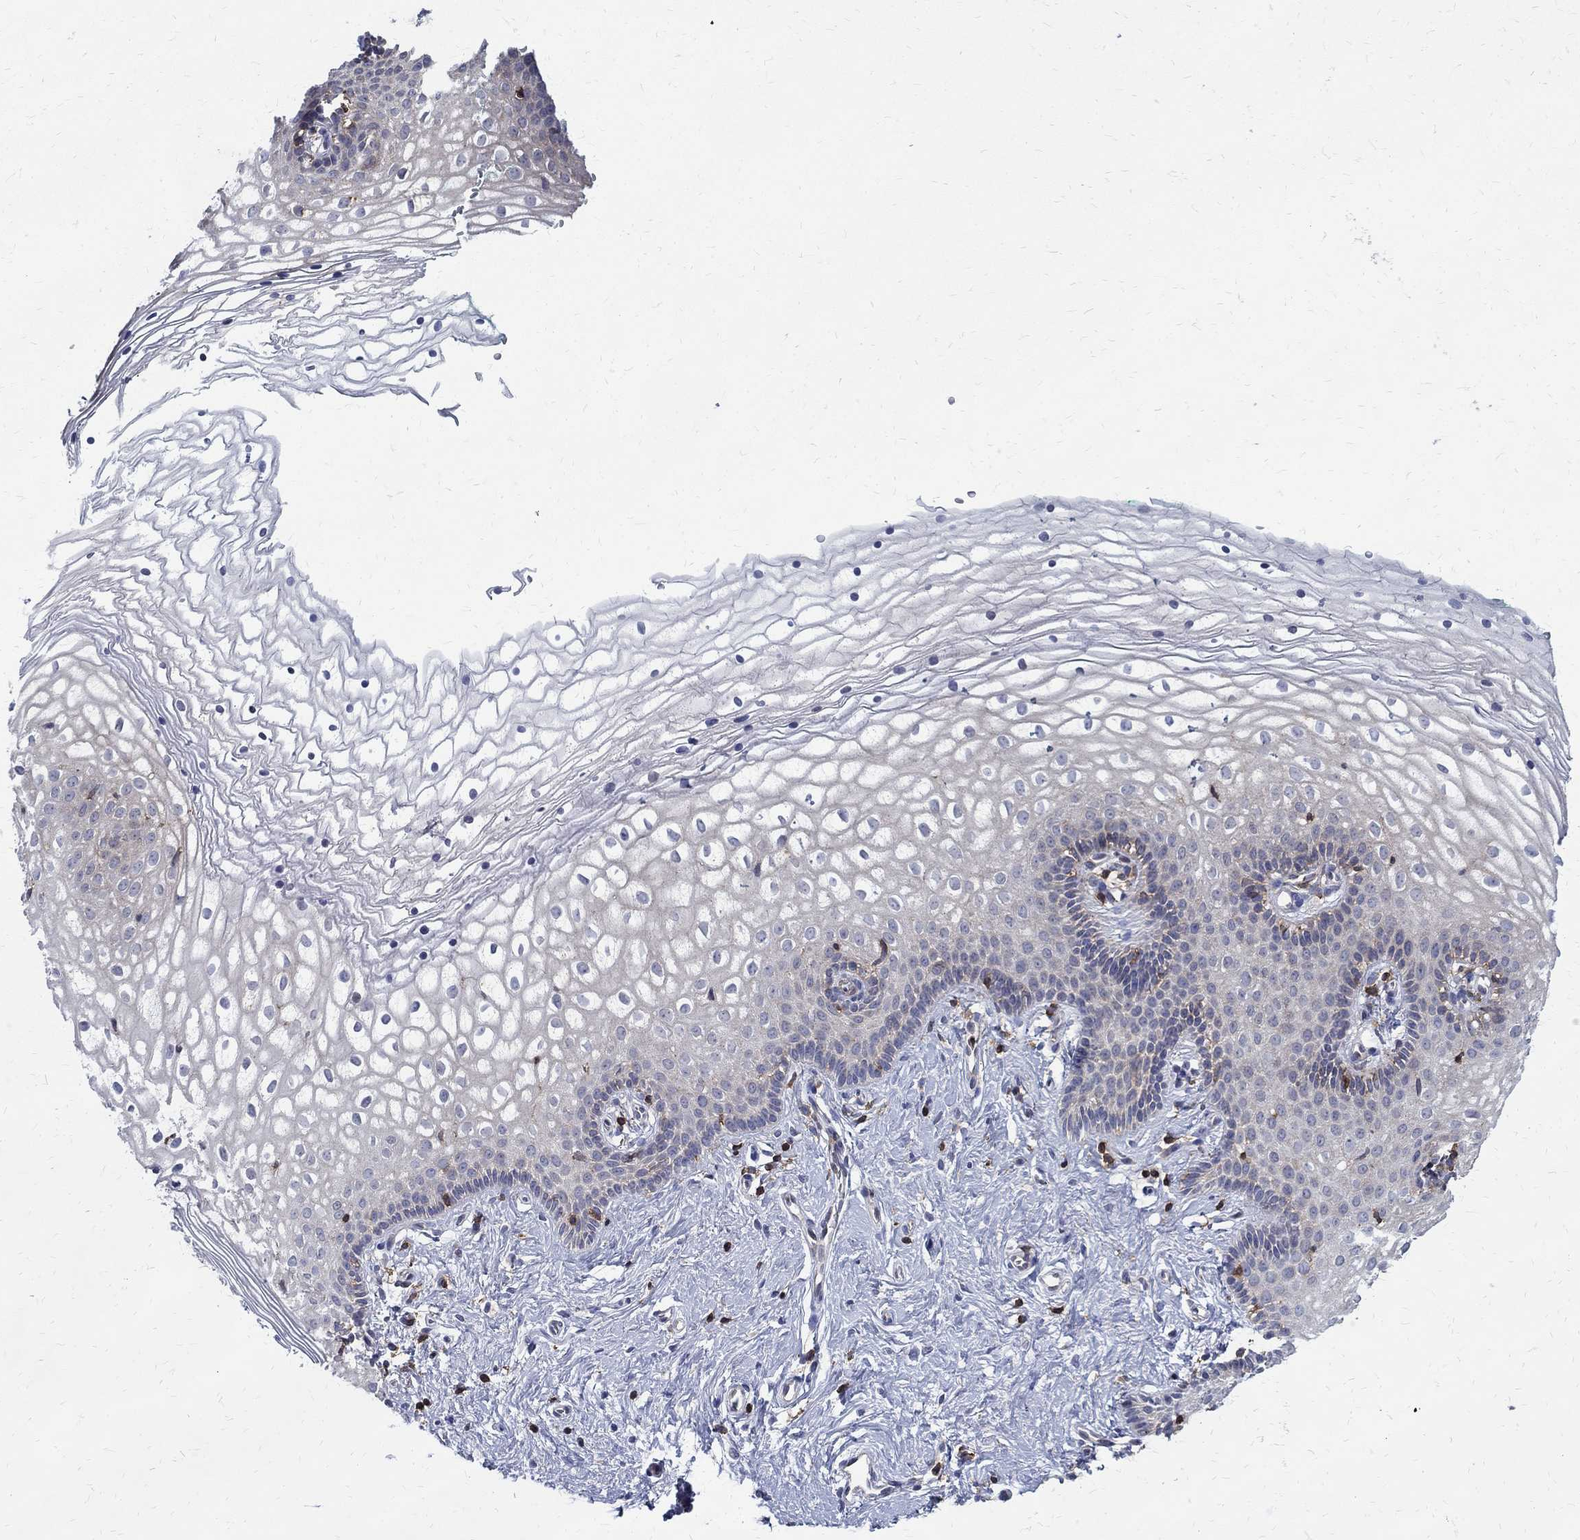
{"staining": {"intensity": "negative", "quantity": "none", "location": "none"}, "tissue": "vagina", "cell_type": "Squamous epithelial cells", "image_type": "normal", "snomed": [{"axis": "morphology", "description": "Normal tissue, NOS"}, {"axis": "topography", "description": "Vagina"}], "caption": "The immunohistochemistry image has no significant positivity in squamous epithelial cells of vagina. The staining is performed using DAB brown chromogen with nuclei counter-stained in using hematoxylin.", "gene": "AGAP2", "patient": {"sex": "female", "age": 36}}